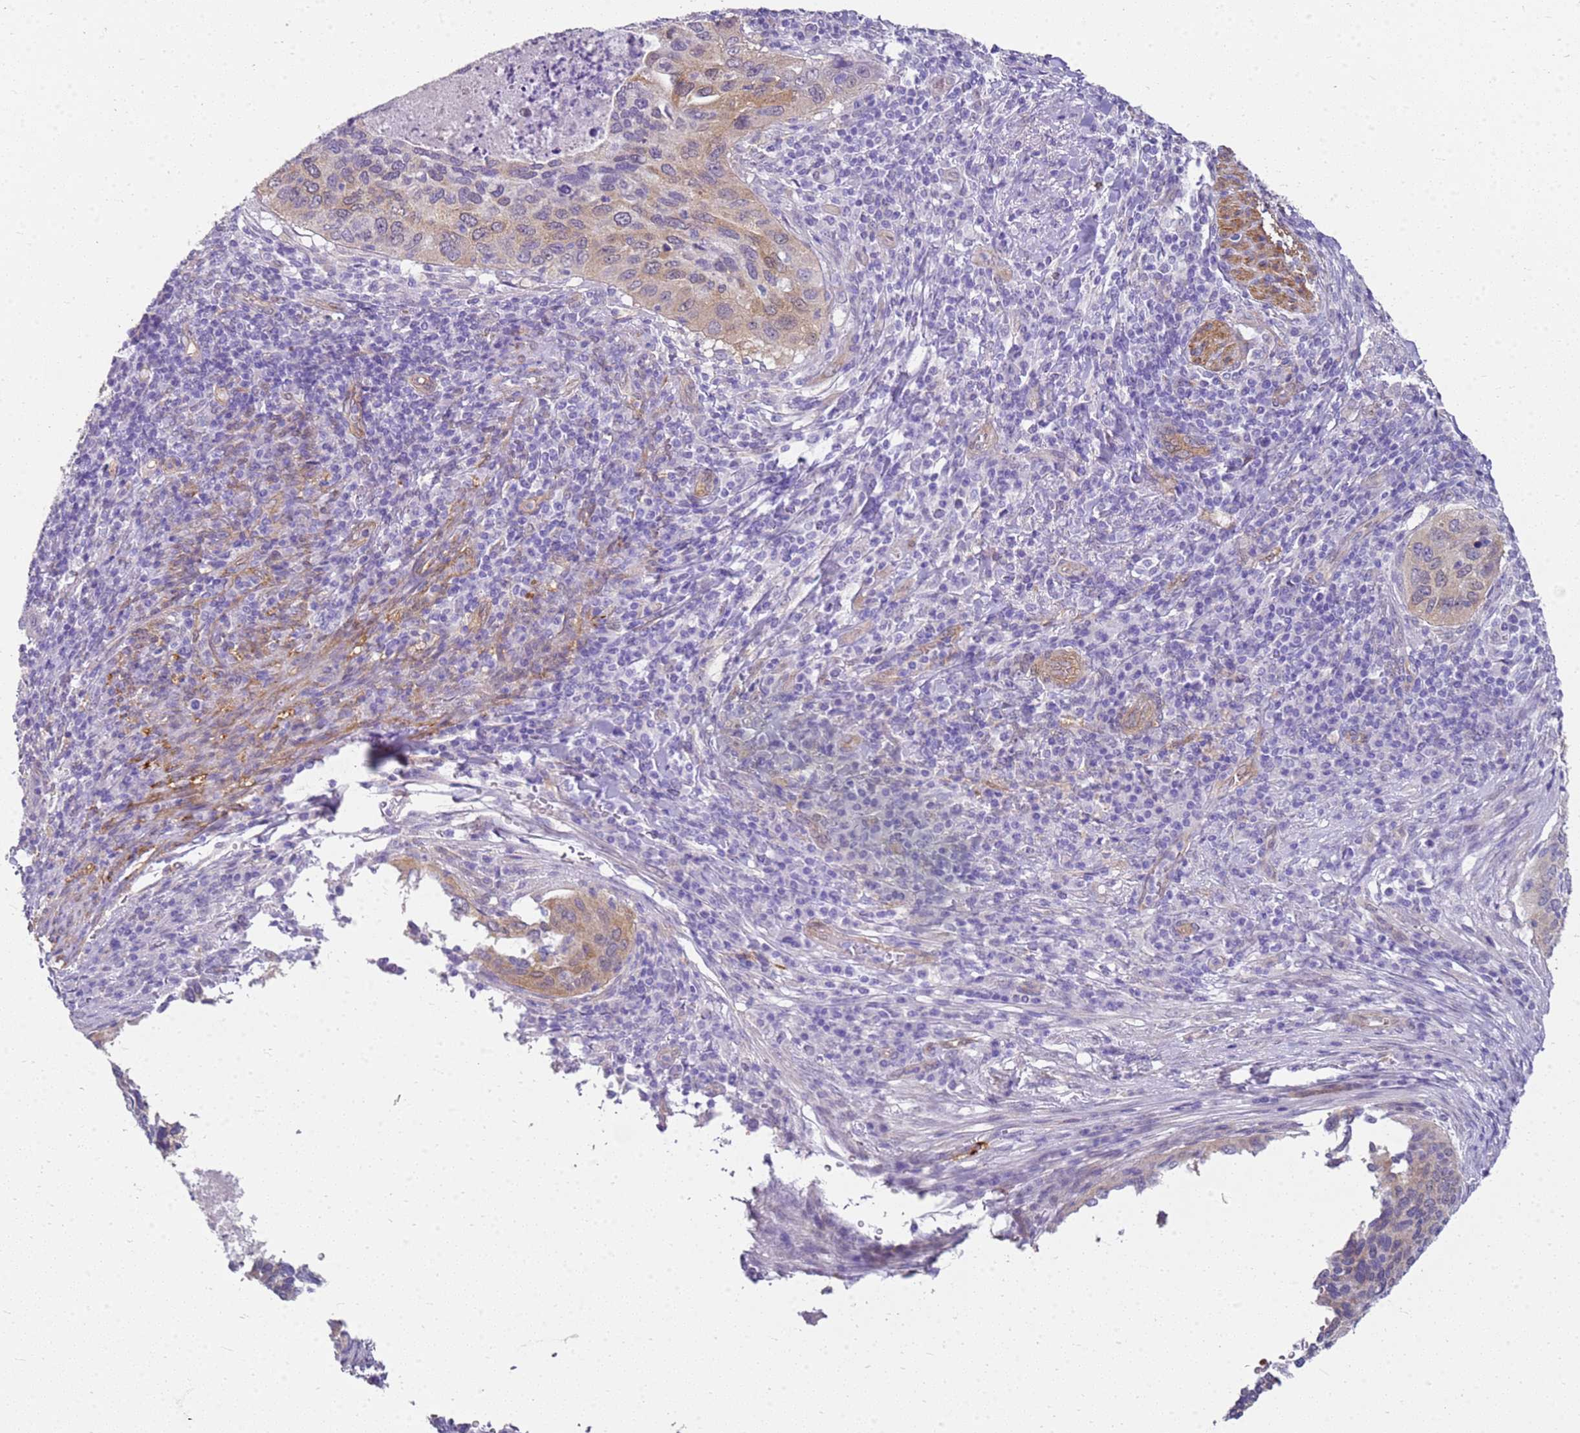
{"staining": {"intensity": "moderate", "quantity": "<25%", "location": "cytoplasmic/membranous"}, "tissue": "cervical cancer", "cell_type": "Tumor cells", "image_type": "cancer", "snomed": [{"axis": "morphology", "description": "Squamous cell carcinoma, NOS"}, {"axis": "topography", "description": "Cervix"}], "caption": "This is a photomicrograph of IHC staining of cervical cancer, which shows moderate expression in the cytoplasmic/membranous of tumor cells.", "gene": "HSPB1", "patient": {"sex": "female", "age": 38}}